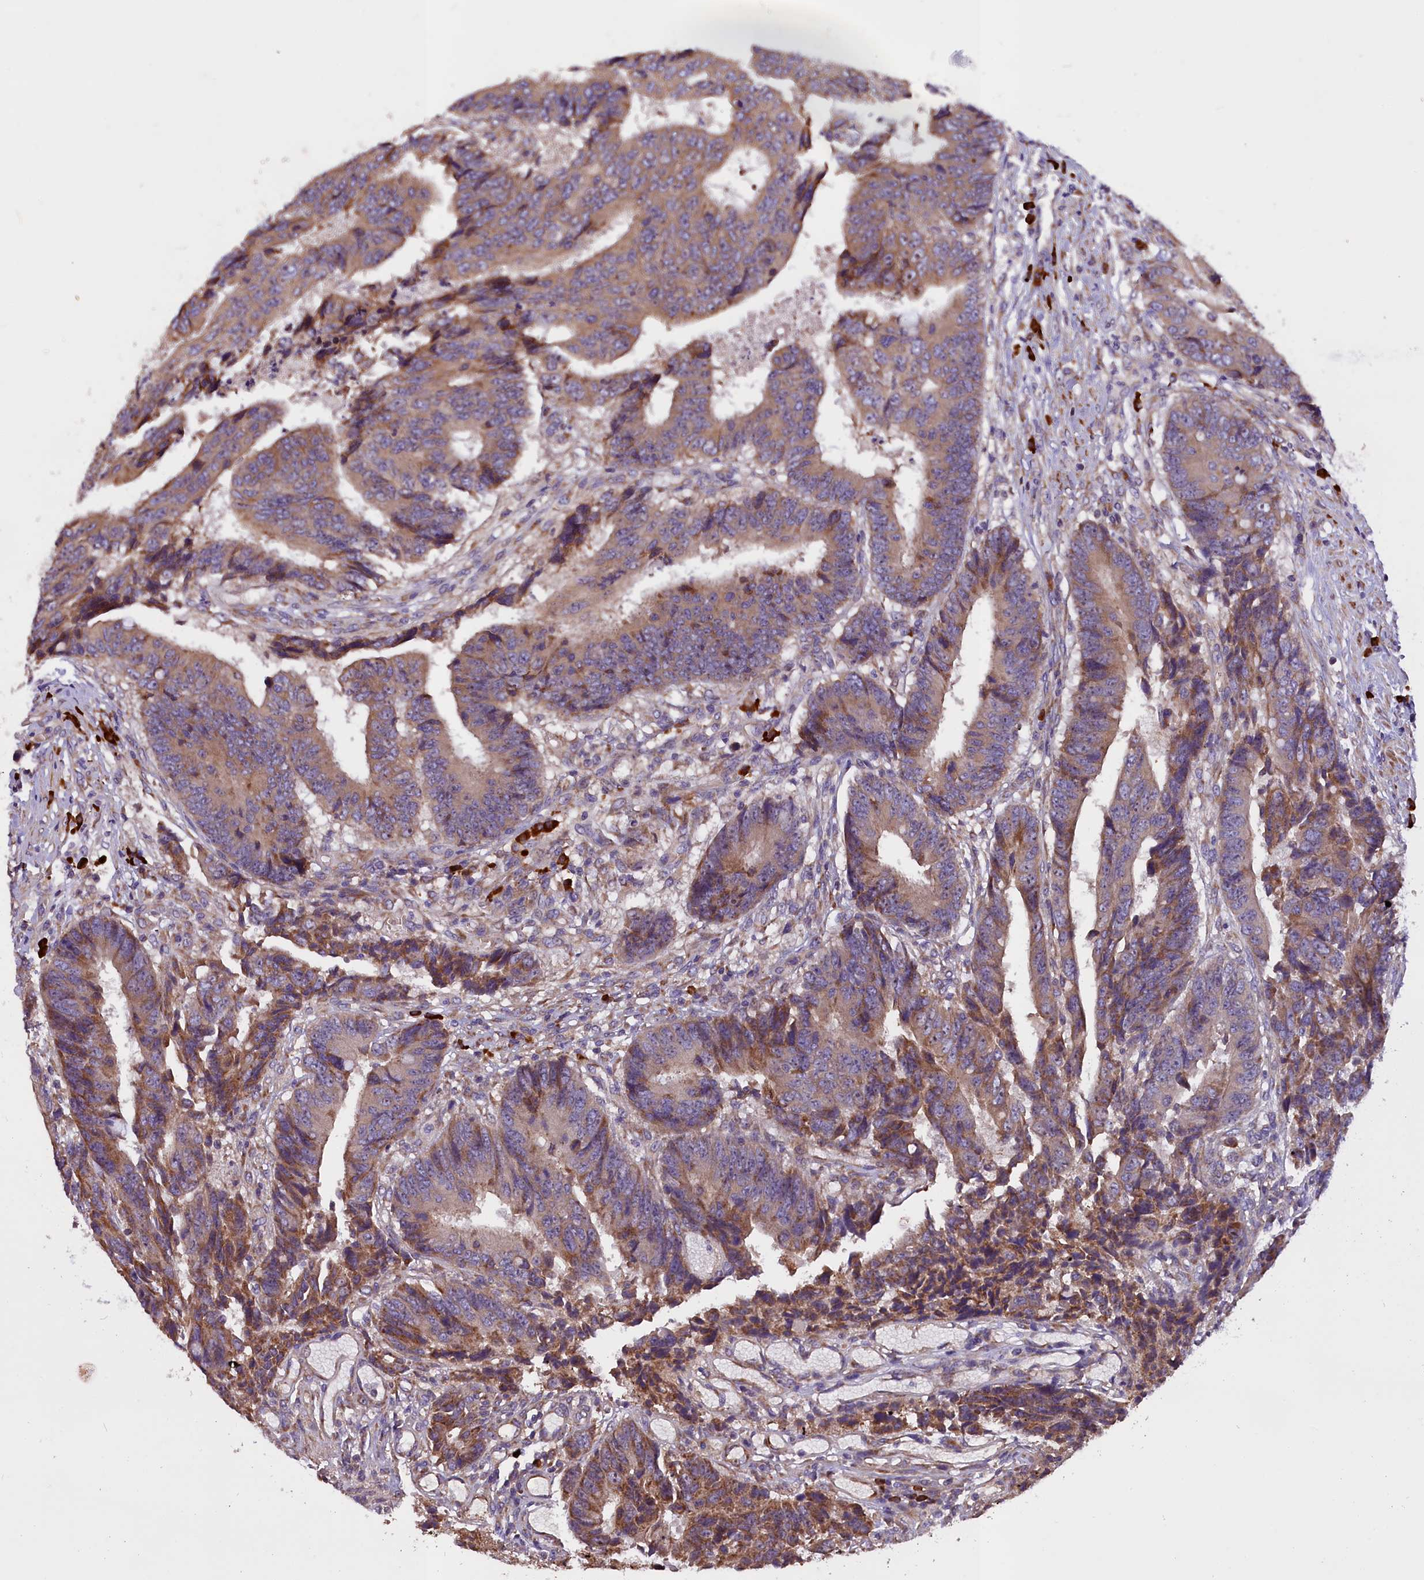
{"staining": {"intensity": "moderate", "quantity": ">75%", "location": "cytoplasmic/membranous"}, "tissue": "colorectal cancer", "cell_type": "Tumor cells", "image_type": "cancer", "snomed": [{"axis": "morphology", "description": "Adenocarcinoma, NOS"}, {"axis": "topography", "description": "Rectum"}], "caption": "Protein staining of colorectal adenocarcinoma tissue exhibits moderate cytoplasmic/membranous staining in approximately >75% of tumor cells.", "gene": "FRY", "patient": {"sex": "male", "age": 84}}